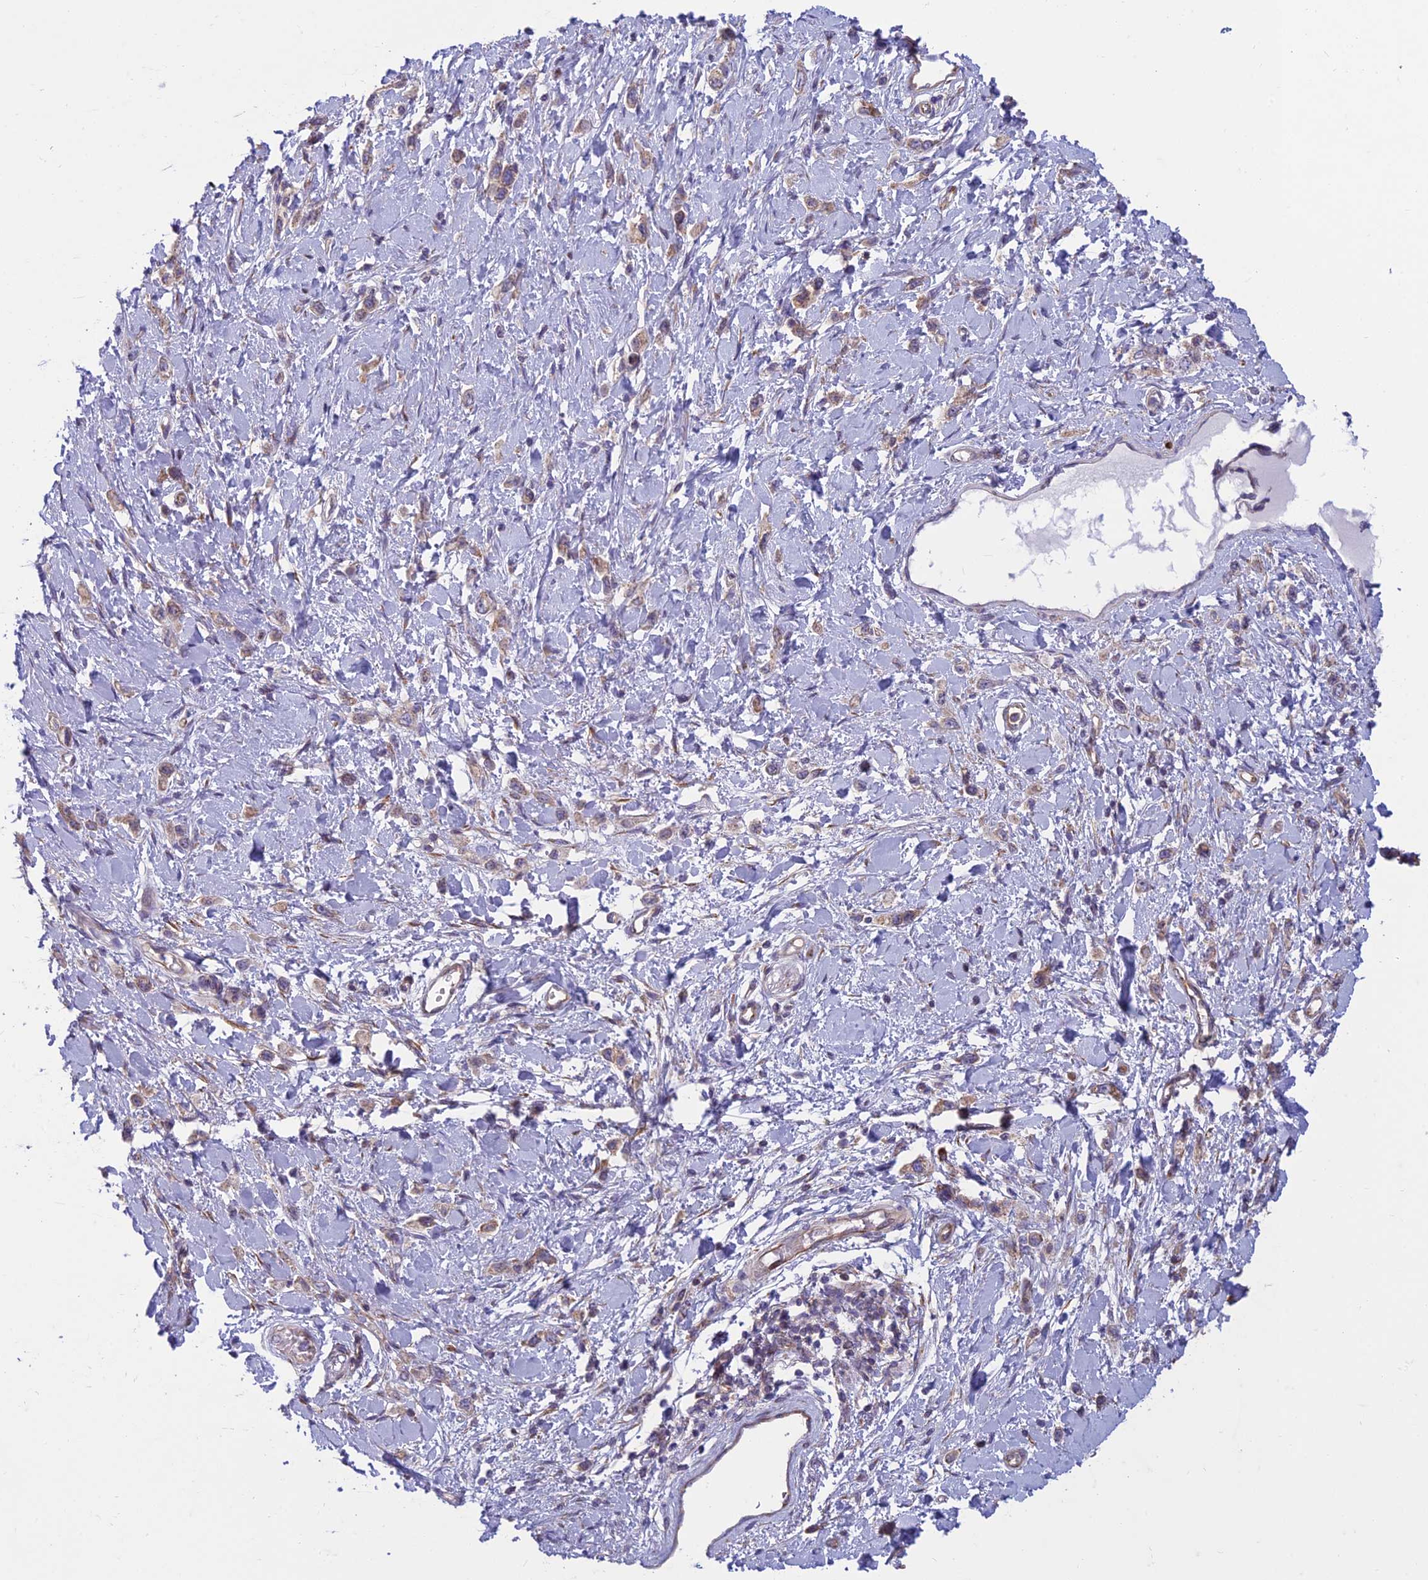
{"staining": {"intensity": "weak", "quantity": "25%-75%", "location": "cytoplasmic/membranous"}, "tissue": "stomach cancer", "cell_type": "Tumor cells", "image_type": "cancer", "snomed": [{"axis": "morphology", "description": "Adenocarcinoma, NOS"}, {"axis": "topography", "description": "Stomach"}], "caption": "Protein expression by IHC demonstrates weak cytoplasmic/membranous expression in approximately 25%-75% of tumor cells in stomach cancer (adenocarcinoma).", "gene": "RPL17-C18orf32", "patient": {"sex": "female", "age": 65}}